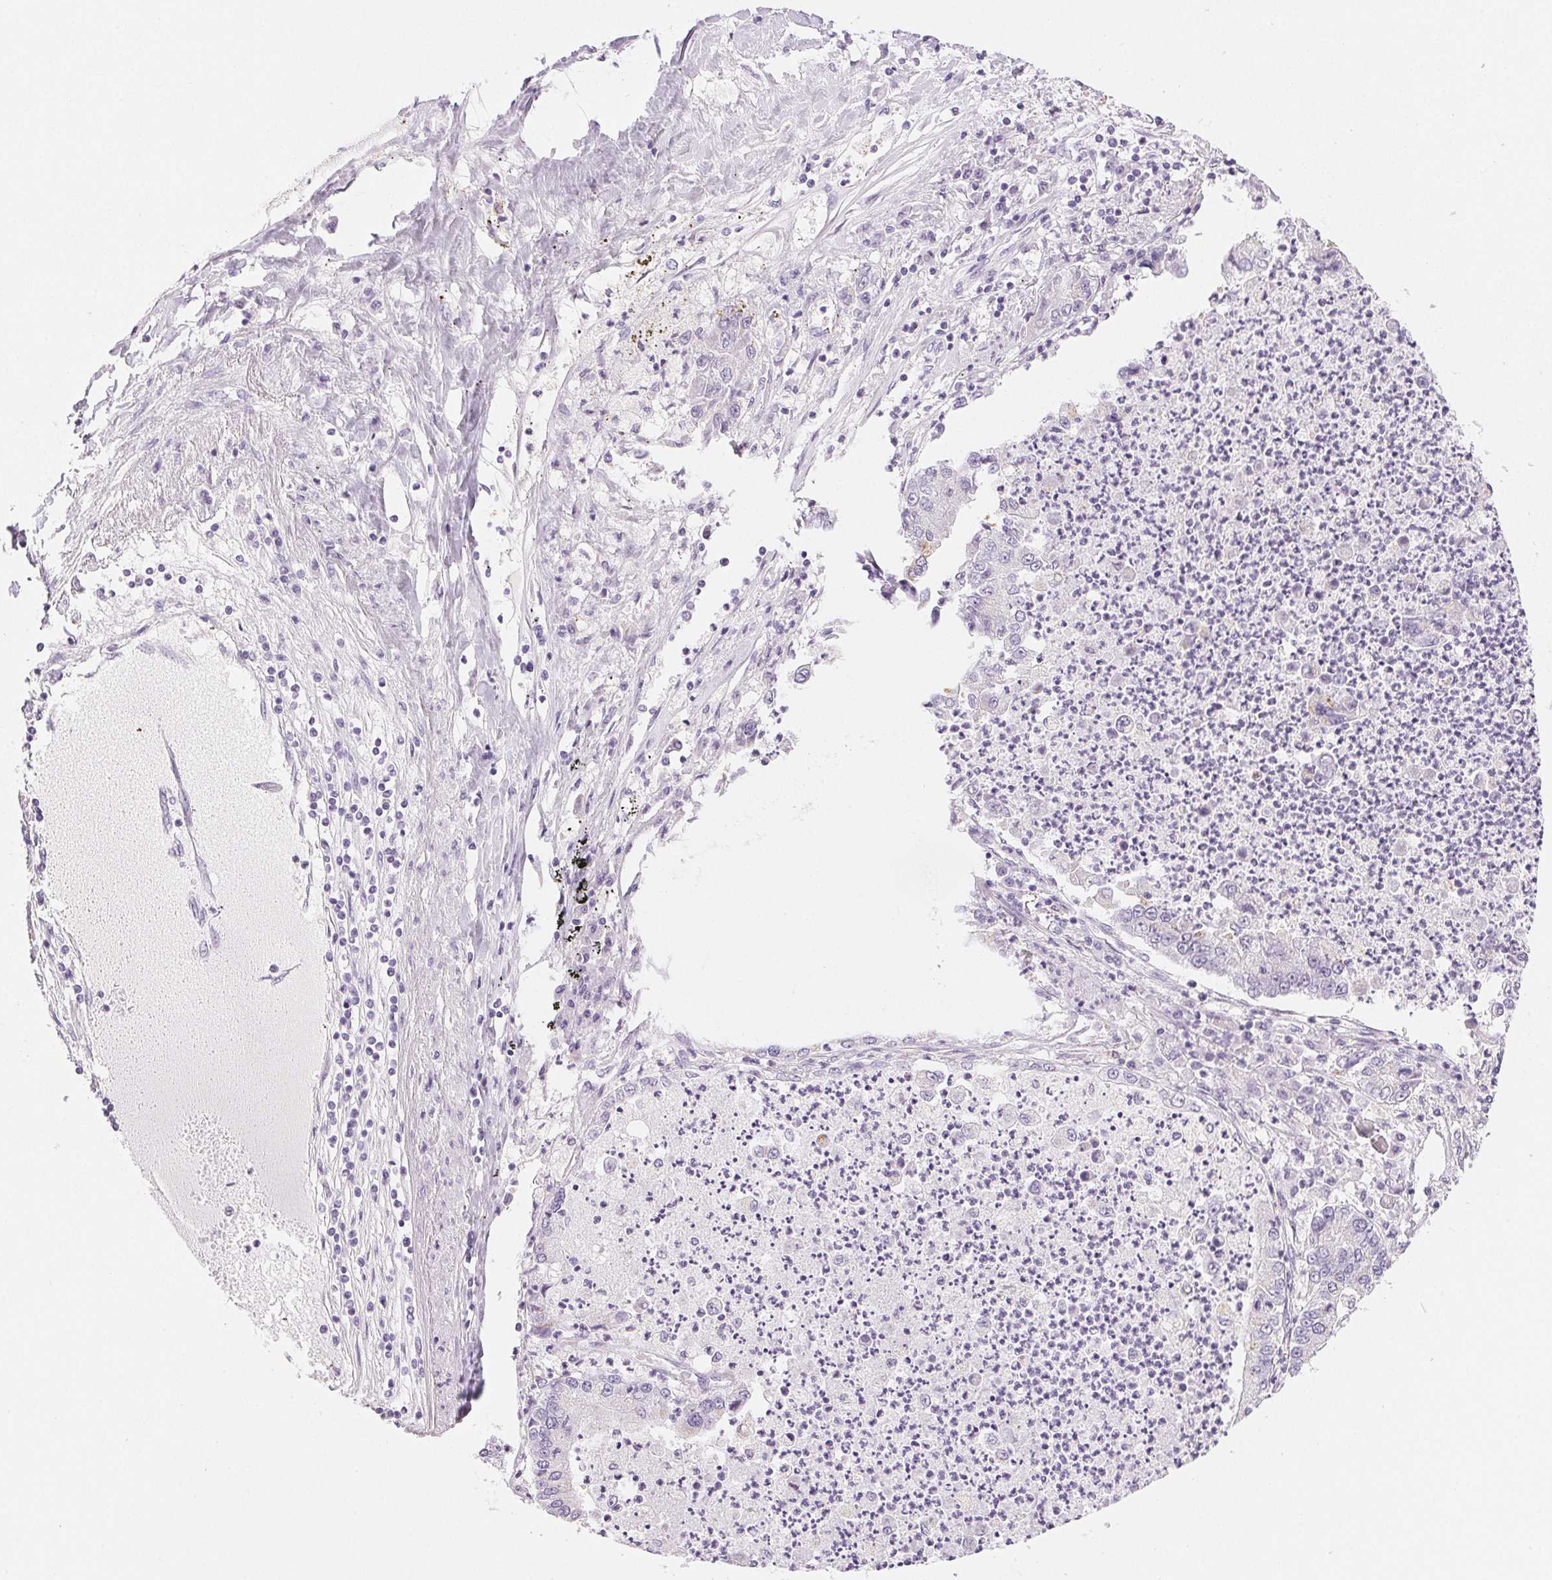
{"staining": {"intensity": "negative", "quantity": "none", "location": "none"}, "tissue": "lung cancer", "cell_type": "Tumor cells", "image_type": "cancer", "snomed": [{"axis": "morphology", "description": "Adenocarcinoma, NOS"}, {"axis": "topography", "description": "Lung"}], "caption": "Lung cancer was stained to show a protein in brown. There is no significant positivity in tumor cells. (DAB (3,3'-diaminobenzidine) immunohistochemistry, high magnification).", "gene": "SLC5A2", "patient": {"sex": "female", "age": 57}}